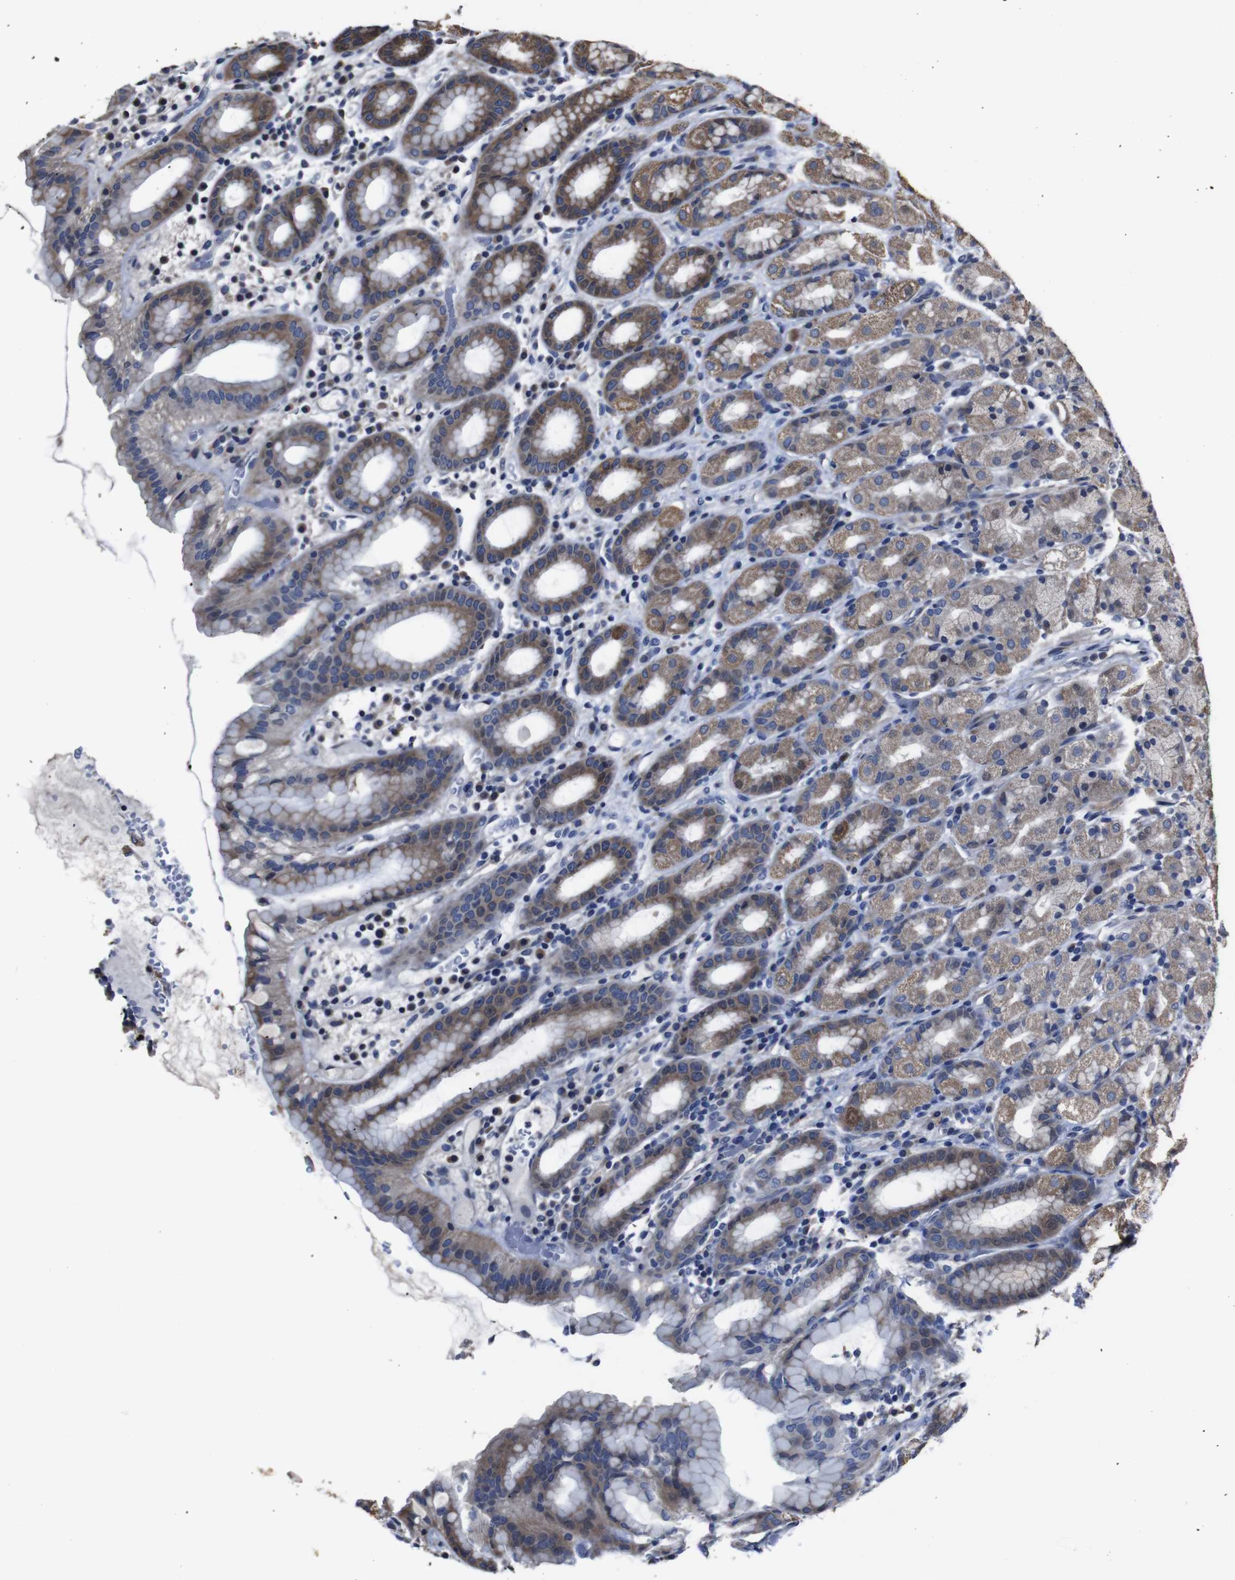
{"staining": {"intensity": "moderate", "quantity": ">75%", "location": "cytoplasmic/membranous"}, "tissue": "stomach", "cell_type": "Glandular cells", "image_type": "normal", "snomed": [{"axis": "morphology", "description": "Normal tissue, NOS"}, {"axis": "topography", "description": "Stomach, upper"}], "caption": "Protein staining by immunohistochemistry (IHC) displays moderate cytoplasmic/membranous expression in approximately >75% of glandular cells in benign stomach.", "gene": "SNN", "patient": {"sex": "male", "age": 68}}